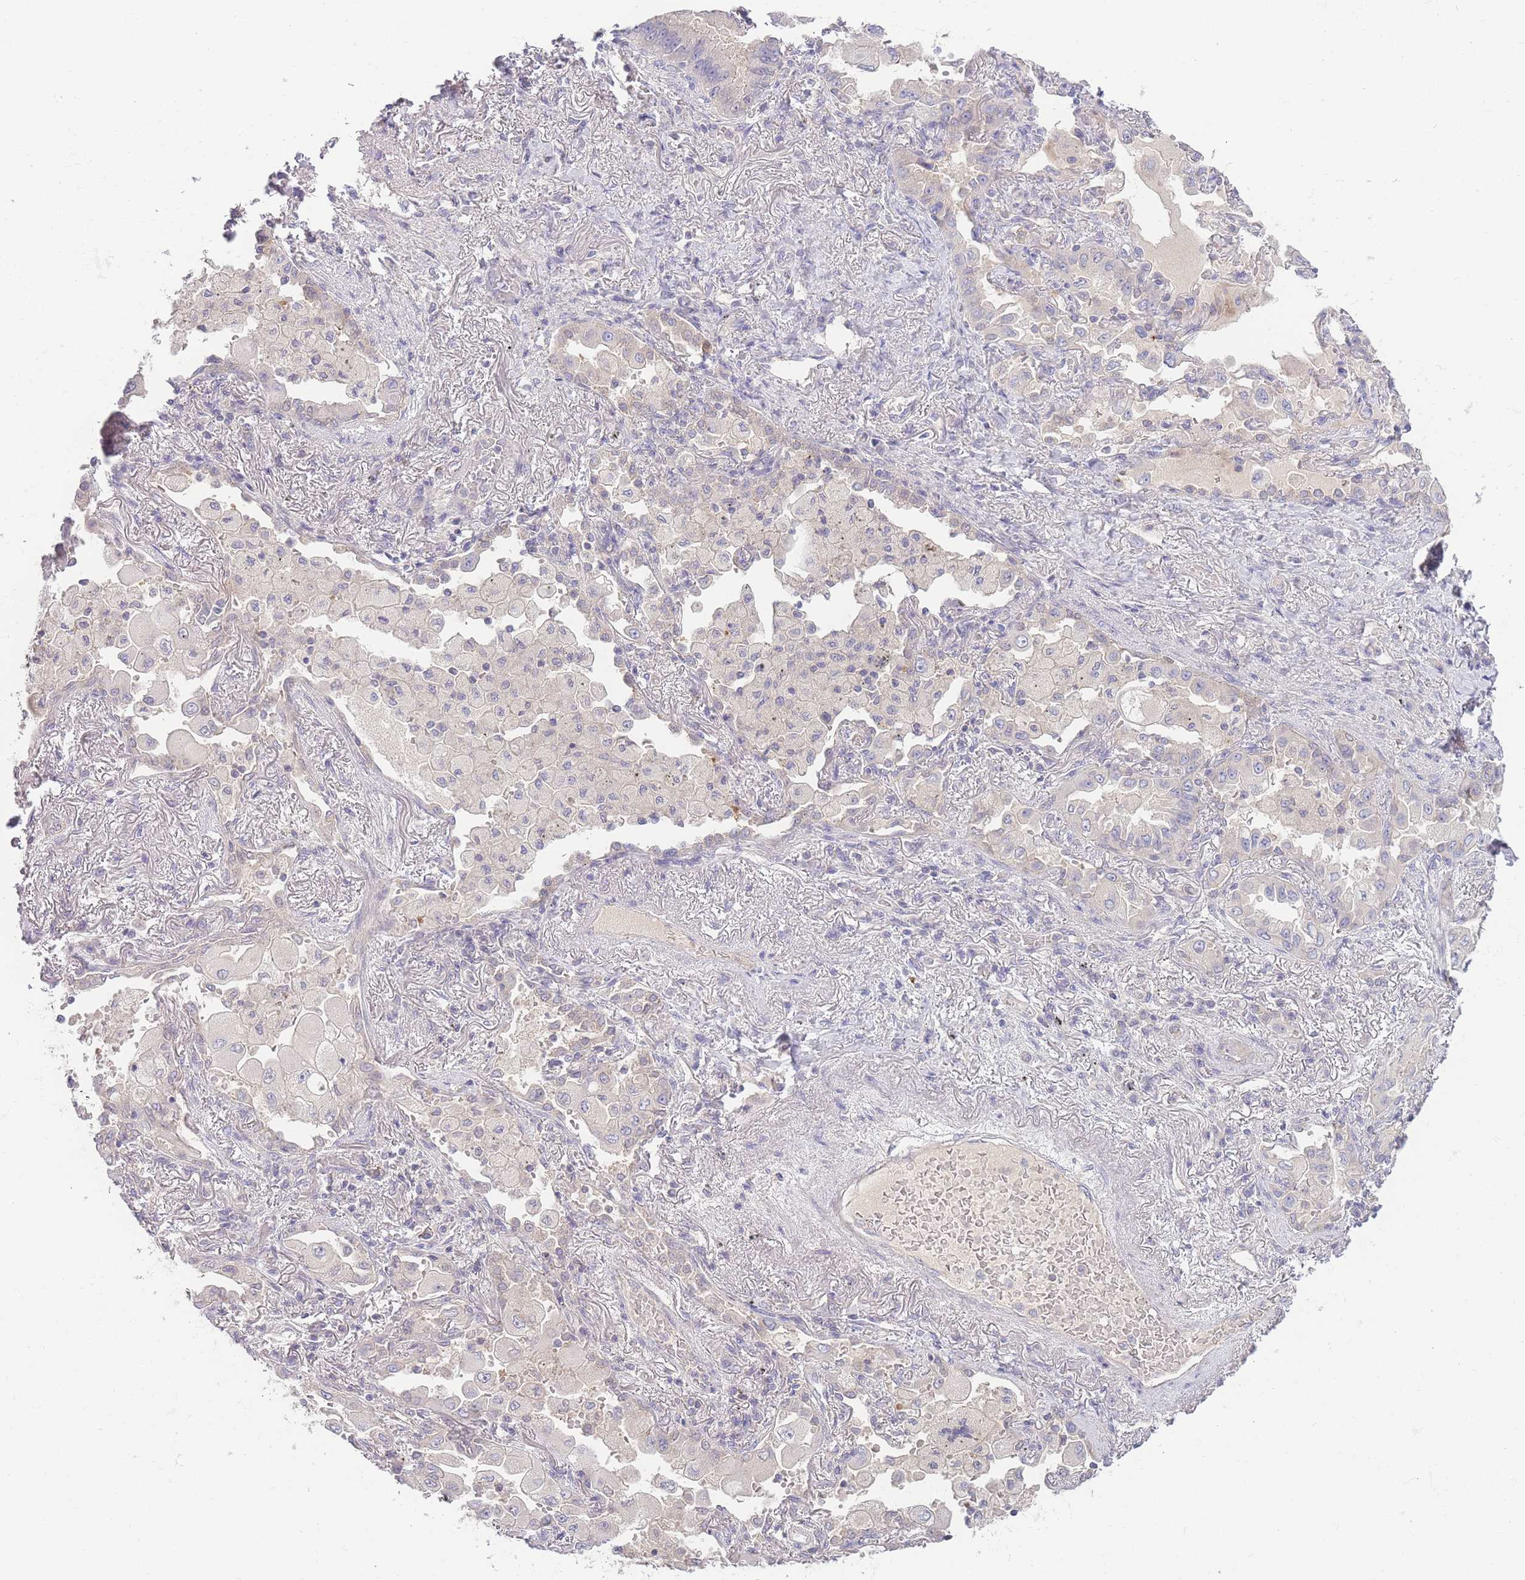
{"staining": {"intensity": "negative", "quantity": "none", "location": "none"}, "tissue": "lung cancer", "cell_type": "Tumor cells", "image_type": "cancer", "snomed": [{"axis": "morphology", "description": "Squamous cell carcinoma, NOS"}, {"axis": "topography", "description": "Lung"}], "caption": "High power microscopy photomicrograph of an immunohistochemistry micrograph of squamous cell carcinoma (lung), revealing no significant positivity in tumor cells.", "gene": "SPHKAP", "patient": {"sex": "male", "age": 74}}